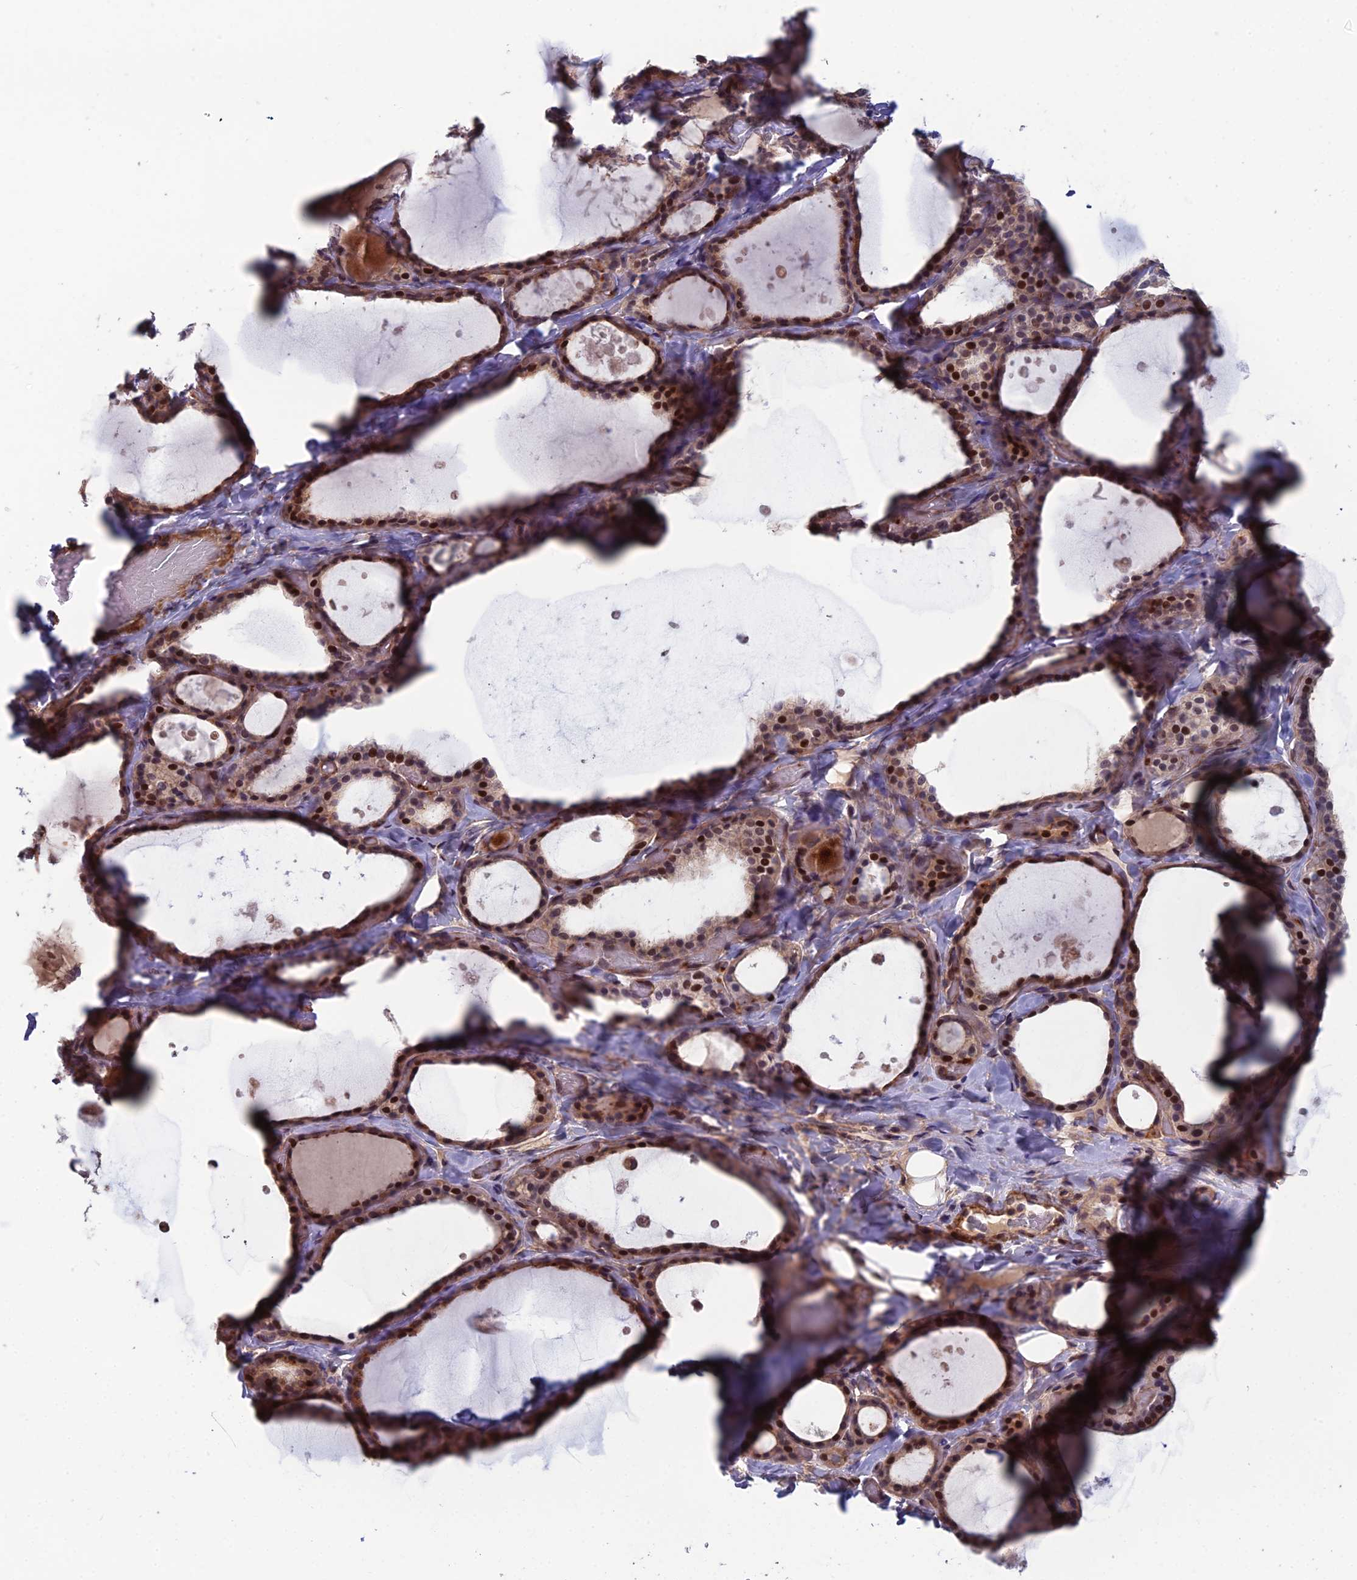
{"staining": {"intensity": "moderate", "quantity": ">75%", "location": "nuclear"}, "tissue": "thyroid gland", "cell_type": "Glandular cells", "image_type": "normal", "snomed": [{"axis": "morphology", "description": "Normal tissue, NOS"}, {"axis": "topography", "description": "Thyroid gland"}], "caption": "Immunohistochemical staining of benign human thyroid gland reveals >75% levels of moderate nuclear protein positivity in about >75% of glandular cells. (DAB (3,3'-diaminobenzidine) = brown stain, brightfield microscopy at high magnification).", "gene": "CCDC183", "patient": {"sex": "female", "age": 44}}